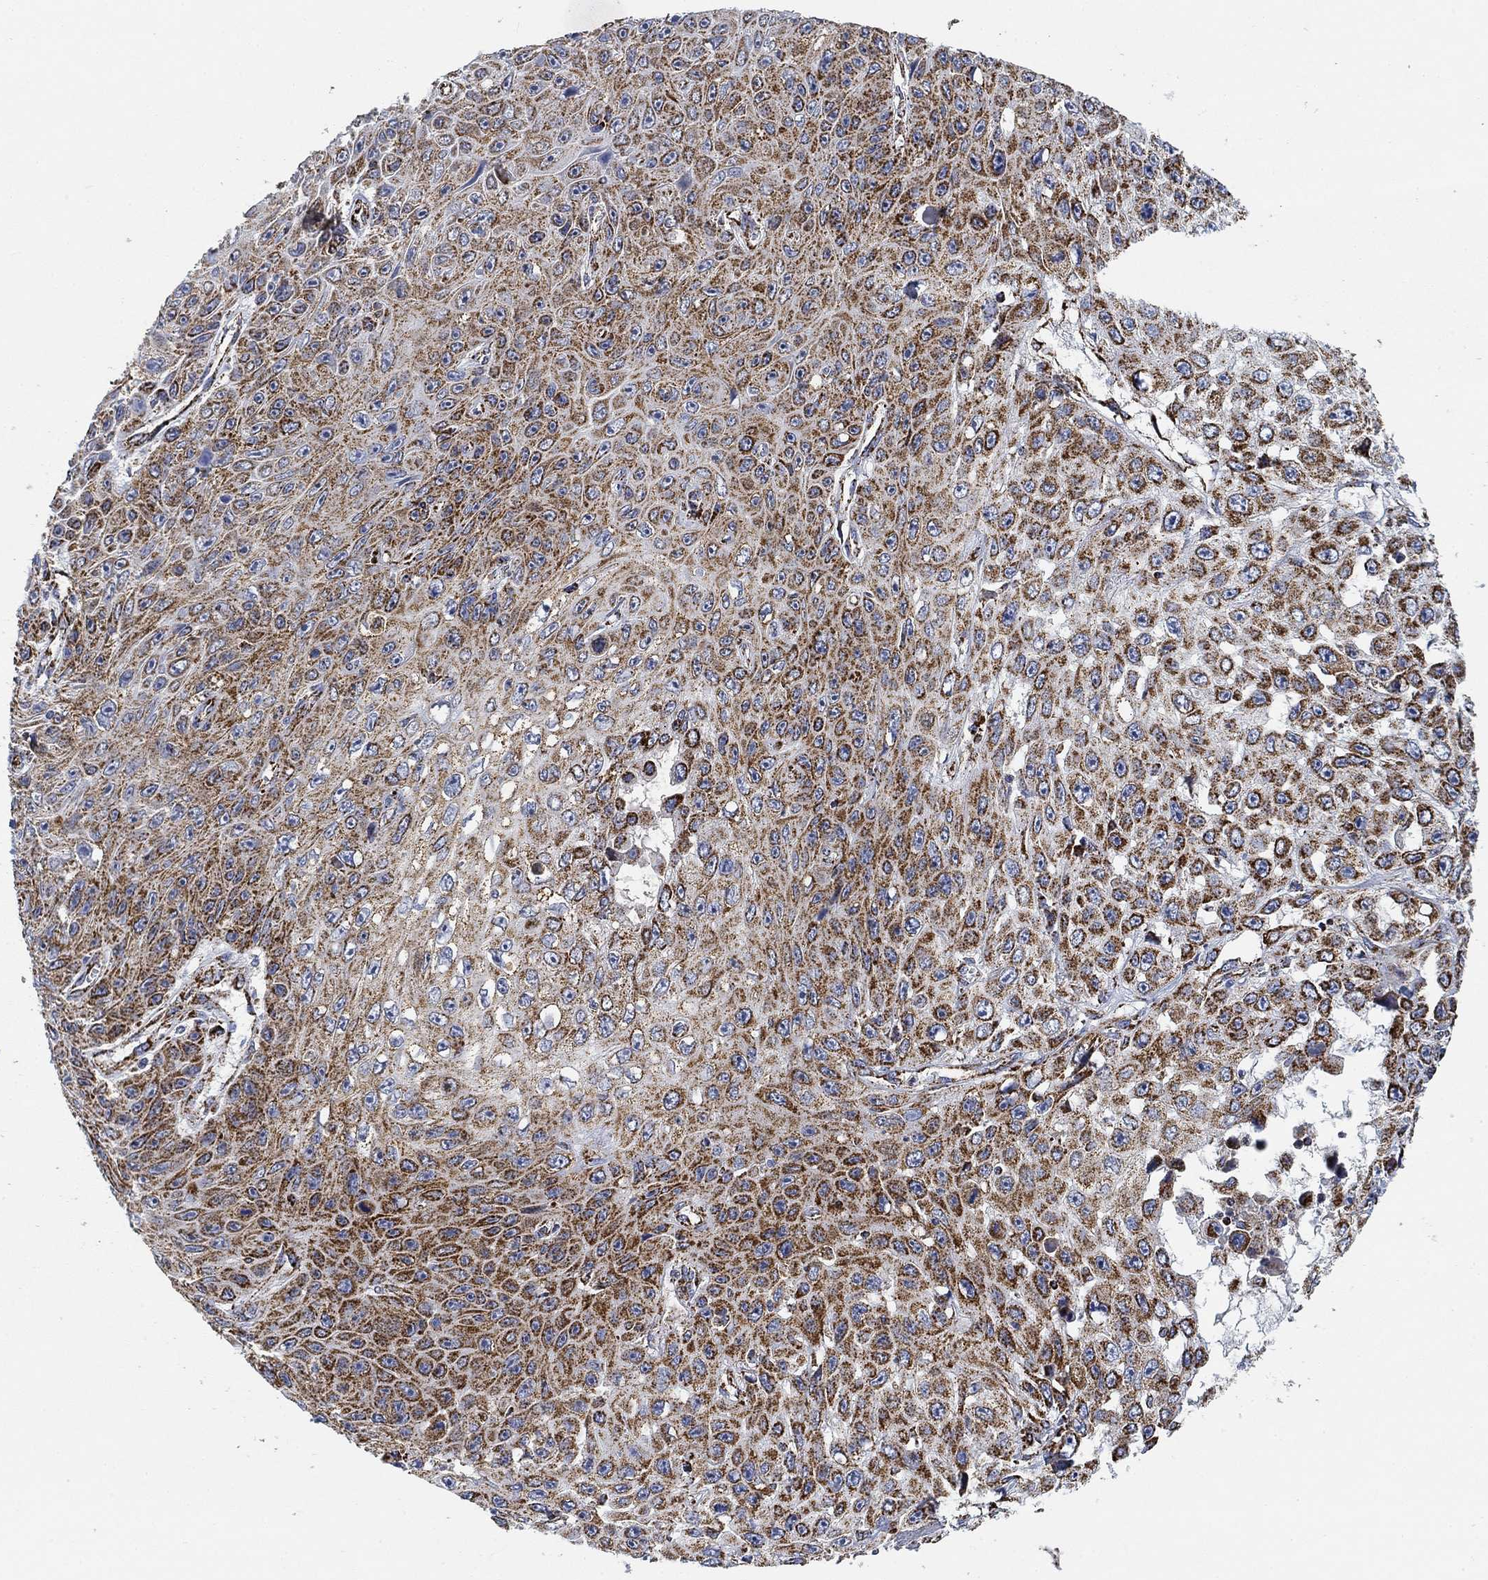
{"staining": {"intensity": "moderate", "quantity": ">75%", "location": "cytoplasmic/membranous"}, "tissue": "skin cancer", "cell_type": "Tumor cells", "image_type": "cancer", "snomed": [{"axis": "morphology", "description": "Squamous cell carcinoma, NOS"}, {"axis": "topography", "description": "Skin"}], "caption": "There is medium levels of moderate cytoplasmic/membranous positivity in tumor cells of squamous cell carcinoma (skin), as demonstrated by immunohistochemical staining (brown color).", "gene": "NDUFS3", "patient": {"sex": "male", "age": 82}}